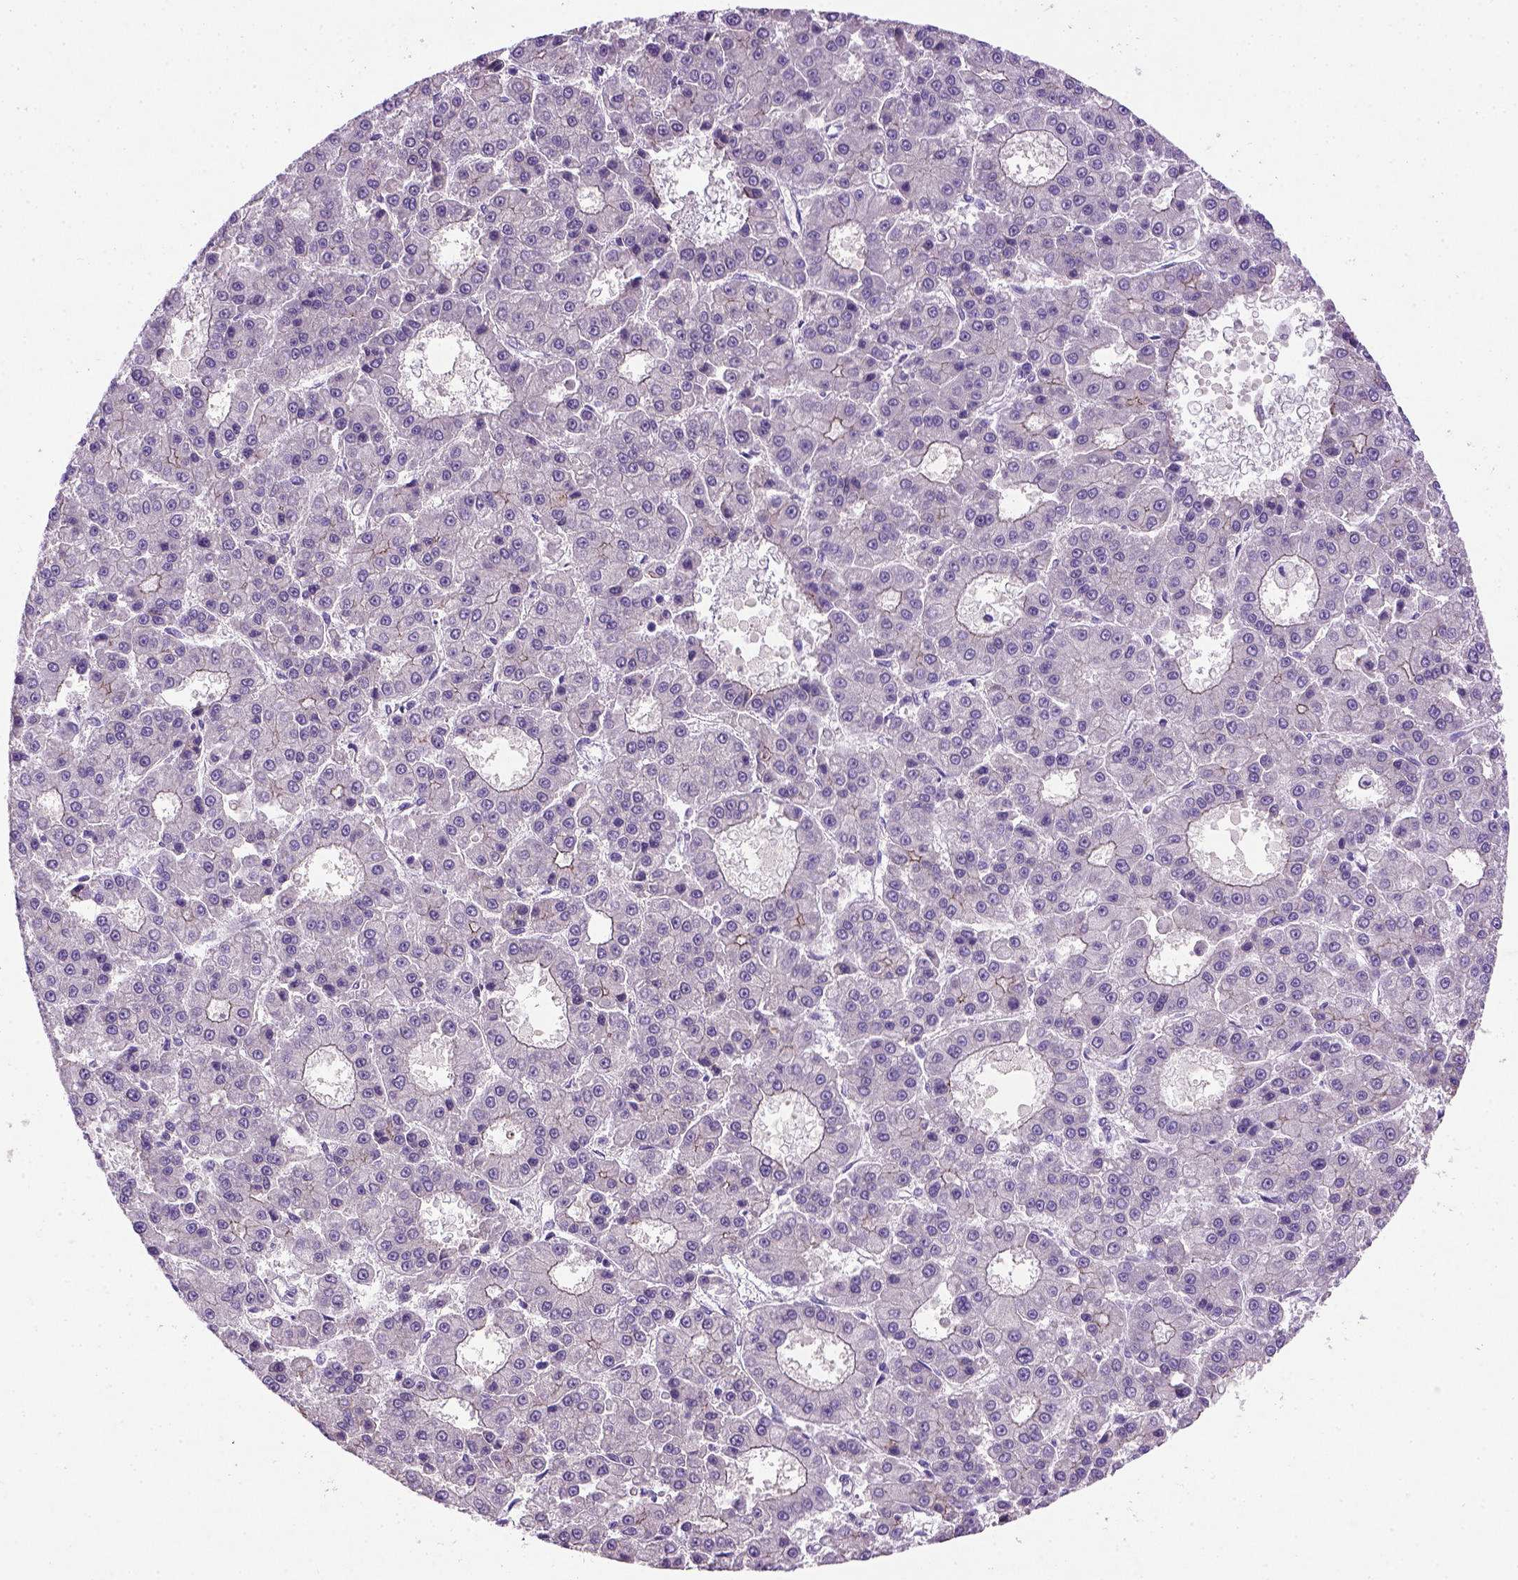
{"staining": {"intensity": "negative", "quantity": "none", "location": "none"}, "tissue": "liver cancer", "cell_type": "Tumor cells", "image_type": "cancer", "snomed": [{"axis": "morphology", "description": "Carcinoma, Hepatocellular, NOS"}, {"axis": "topography", "description": "Liver"}], "caption": "An IHC histopathology image of liver cancer is shown. There is no staining in tumor cells of liver cancer.", "gene": "CDH1", "patient": {"sex": "male", "age": 70}}